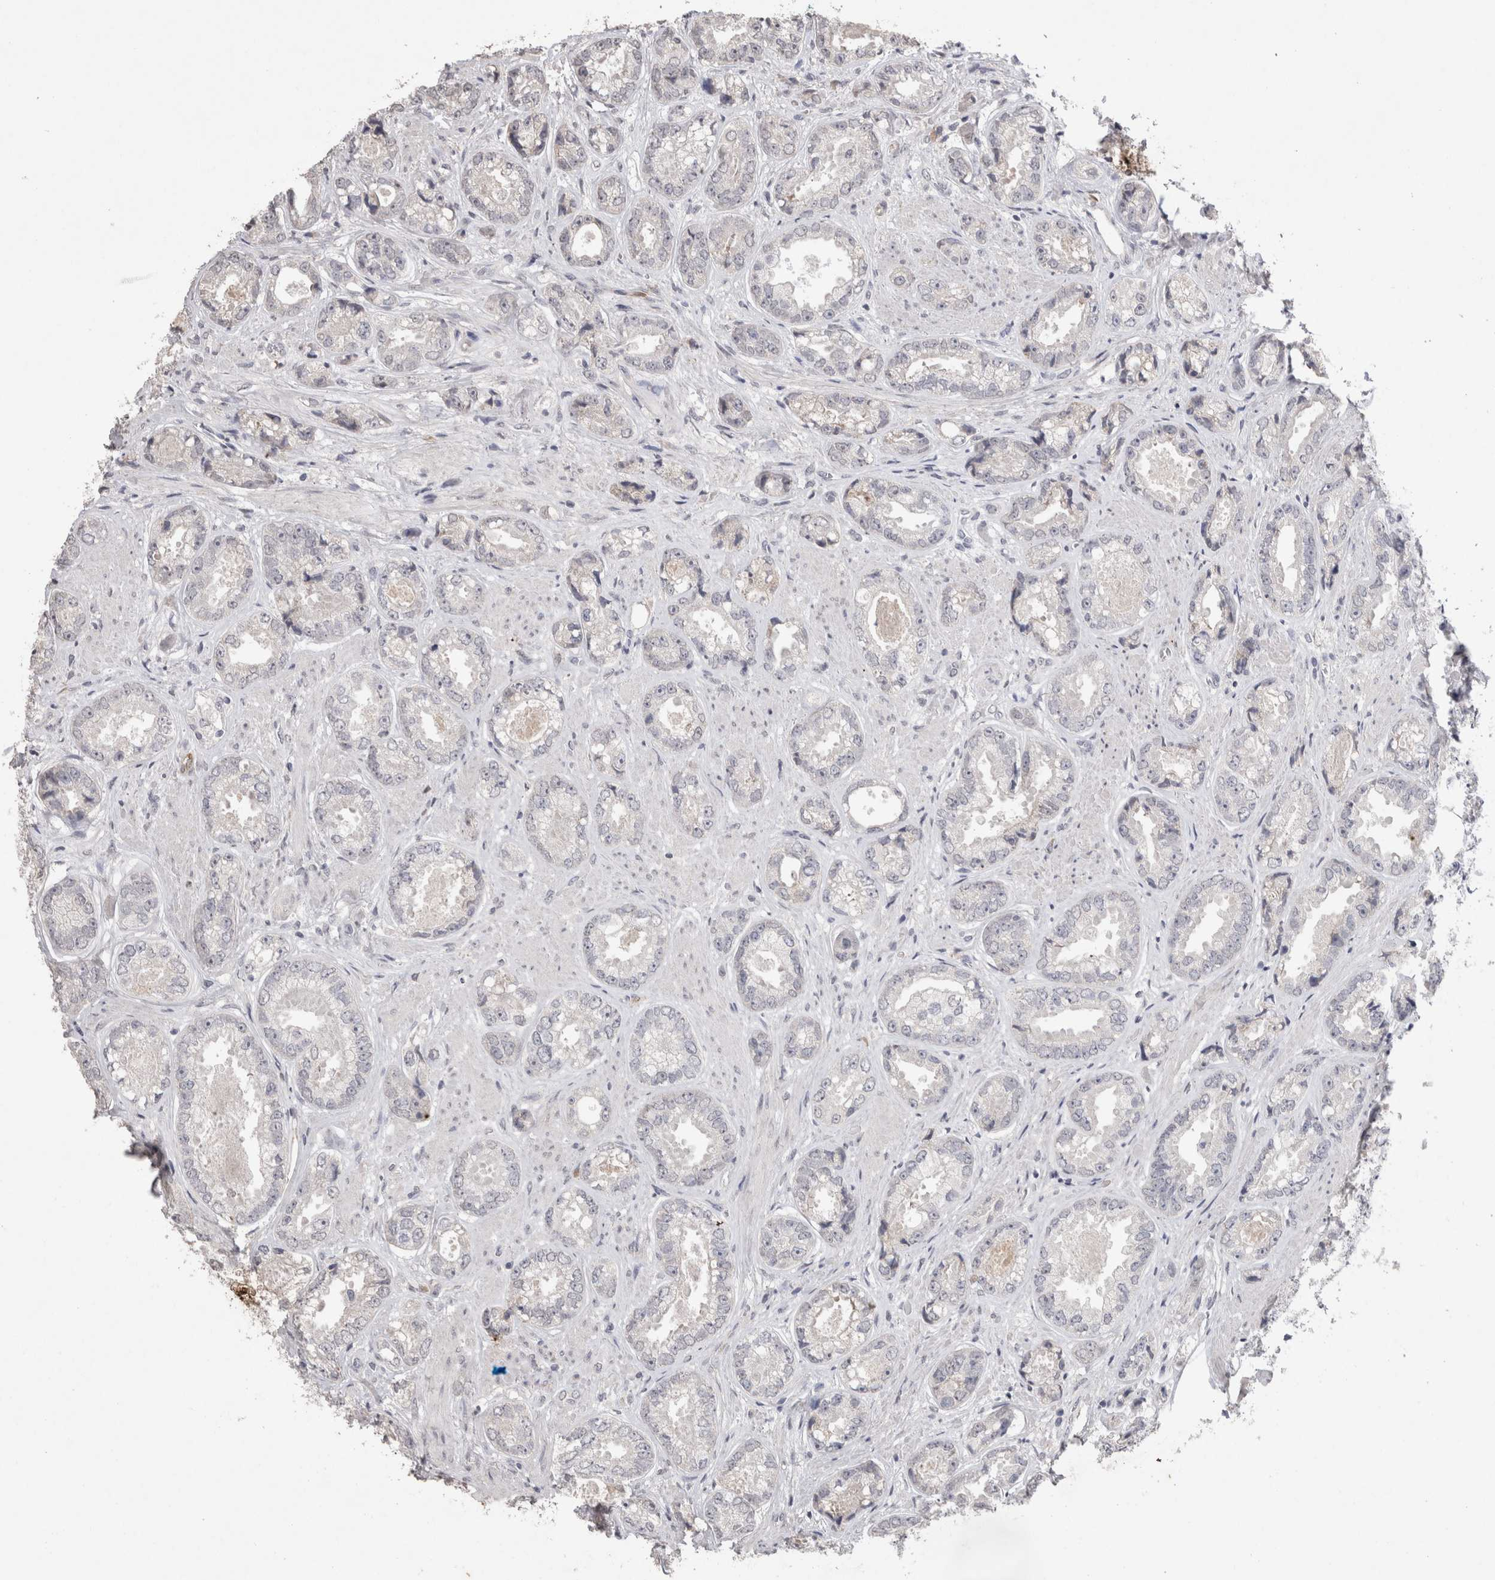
{"staining": {"intensity": "negative", "quantity": "none", "location": "none"}, "tissue": "prostate cancer", "cell_type": "Tumor cells", "image_type": "cancer", "snomed": [{"axis": "morphology", "description": "Adenocarcinoma, High grade"}, {"axis": "topography", "description": "Prostate"}], "caption": "This micrograph is of adenocarcinoma (high-grade) (prostate) stained with immunohistochemistry (IHC) to label a protein in brown with the nuclei are counter-stained blue. There is no expression in tumor cells.", "gene": "CDH13", "patient": {"sex": "male", "age": 61}}